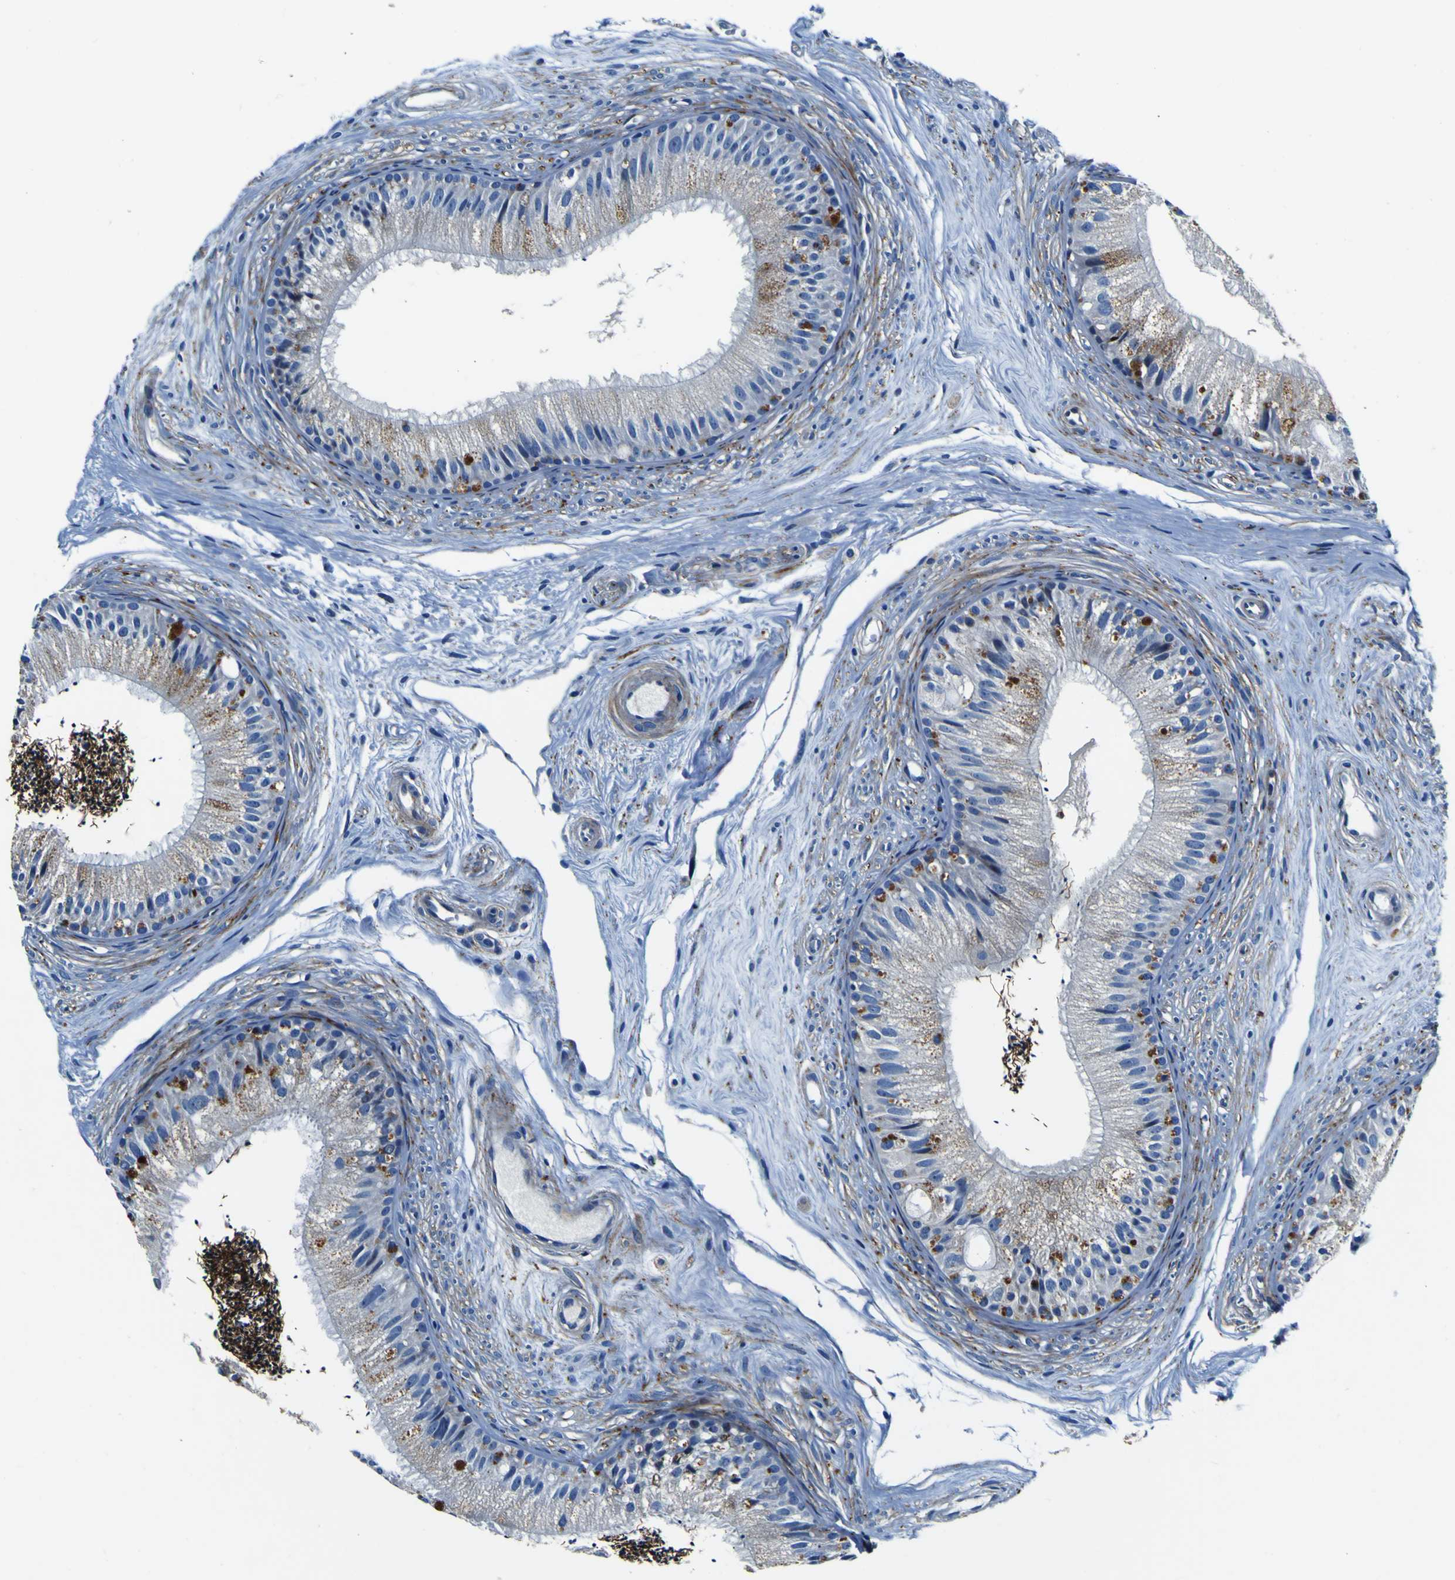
{"staining": {"intensity": "moderate", "quantity": "<25%", "location": "cytoplasmic/membranous"}, "tissue": "epididymis", "cell_type": "Glandular cells", "image_type": "normal", "snomed": [{"axis": "morphology", "description": "Normal tissue, NOS"}, {"axis": "topography", "description": "Epididymis"}], "caption": "Immunohistochemical staining of unremarkable epididymis reveals low levels of moderate cytoplasmic/membranous staining in approximately <25% of glandular cells. The staining was performed using DAB (3,3'-diaminobenzidine) to visualize the protein expression in brown, while the nuclei were stained in blue with hematoxylin (Magnification: 20x).", "gene": "AGAP3", "patient": {"sex": "male", "age": 56}}